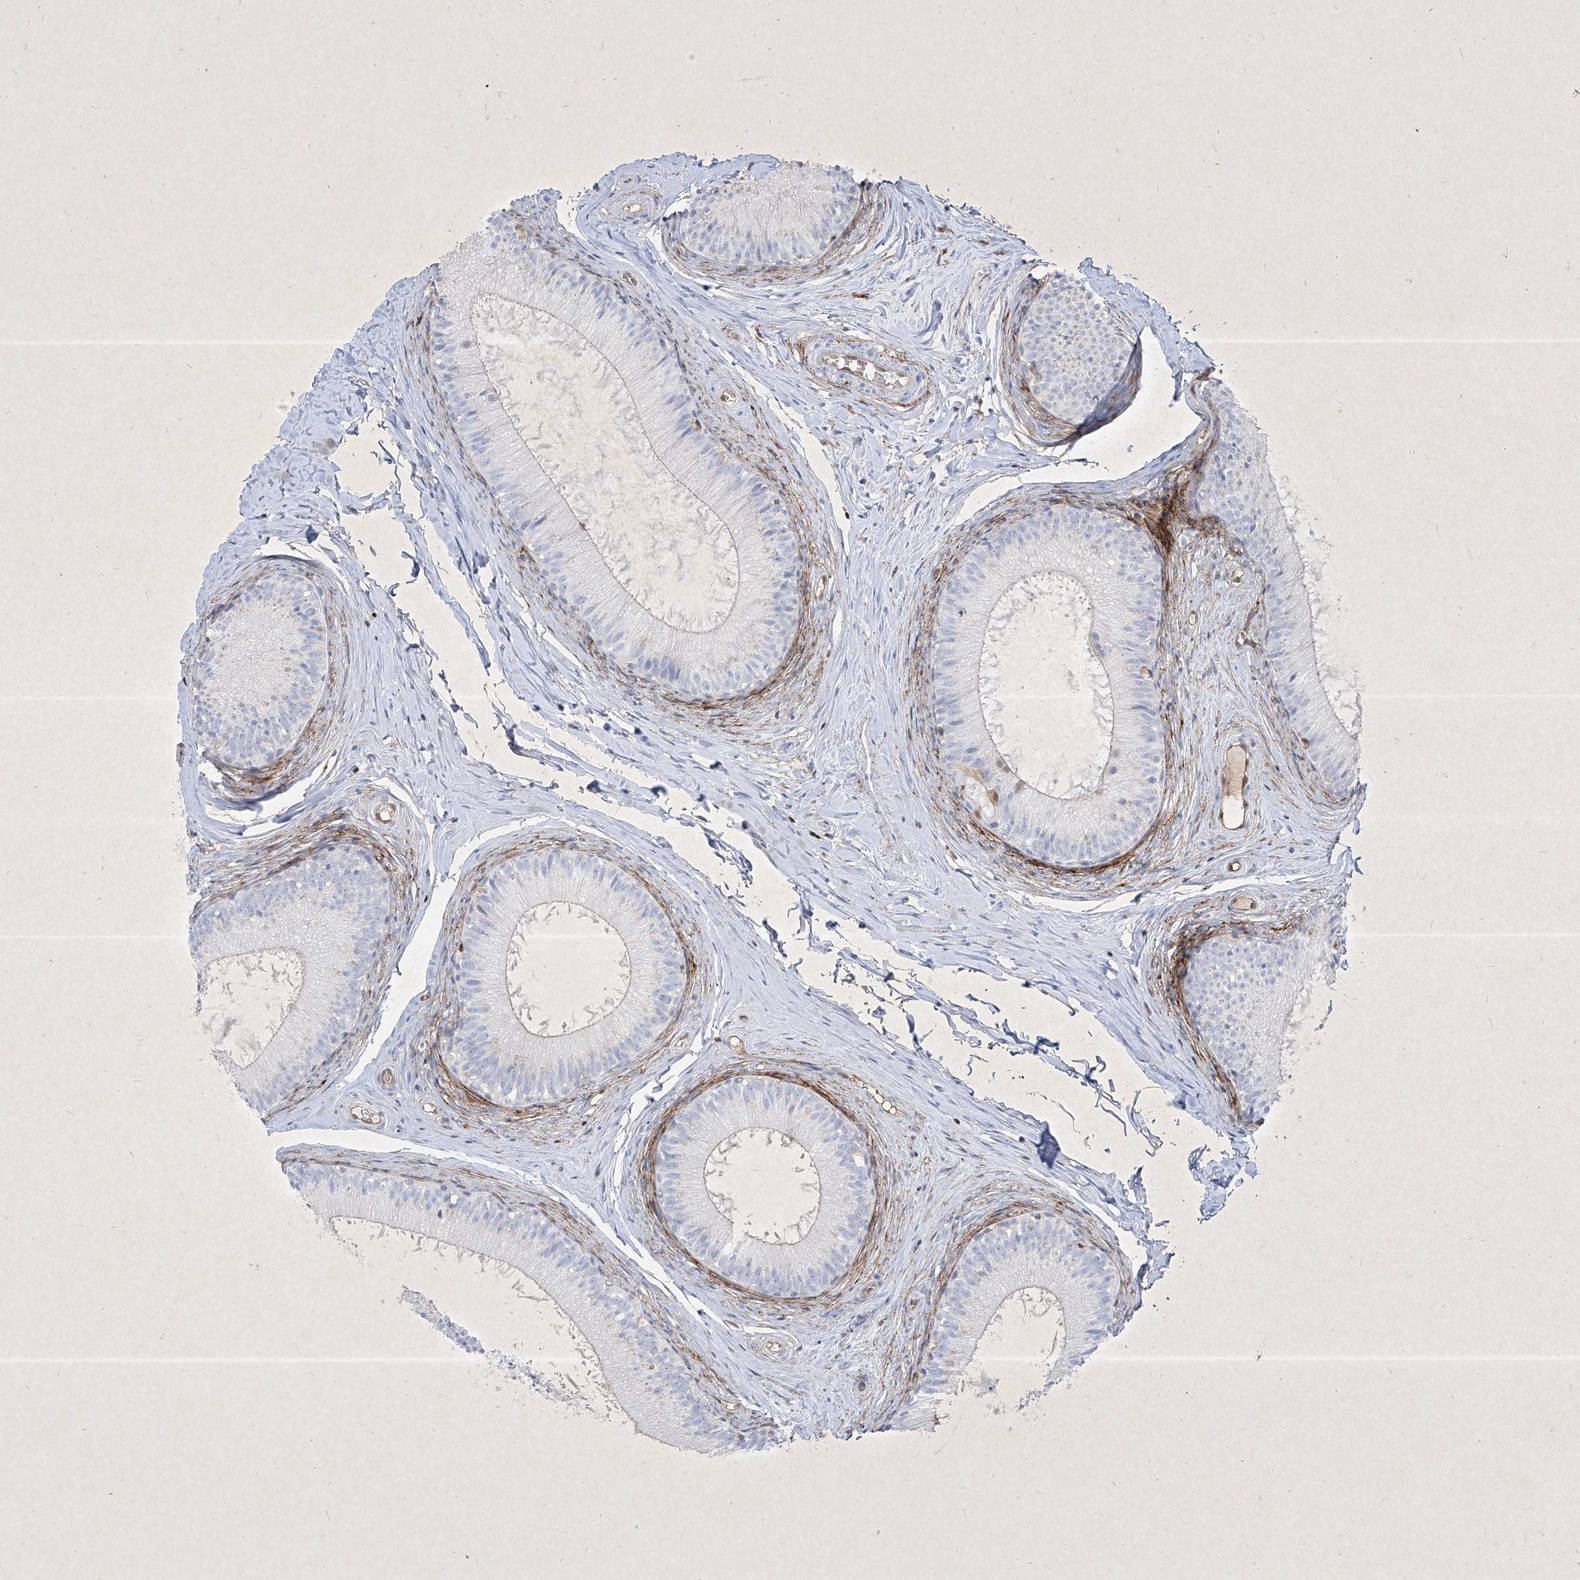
{"staining": {"intensity": "negative", "quantity": "none", "location": "none"}, "tissue": "epididymis", "cell_type": "Glandular cells", "image_type": "normal", "snomed": [{"axis": "morphology", "description": "Normal tissue, NOS"}, {"axis": "topography", "description": "Epididymis"}], "caption": "IHC photomicrograph of benign epididymis: human epididymis stained with DAB reveals no significant protein staining in glandular cells.", "gene": "PSMB10", "patient": {"sex": "male", "age": 34}}